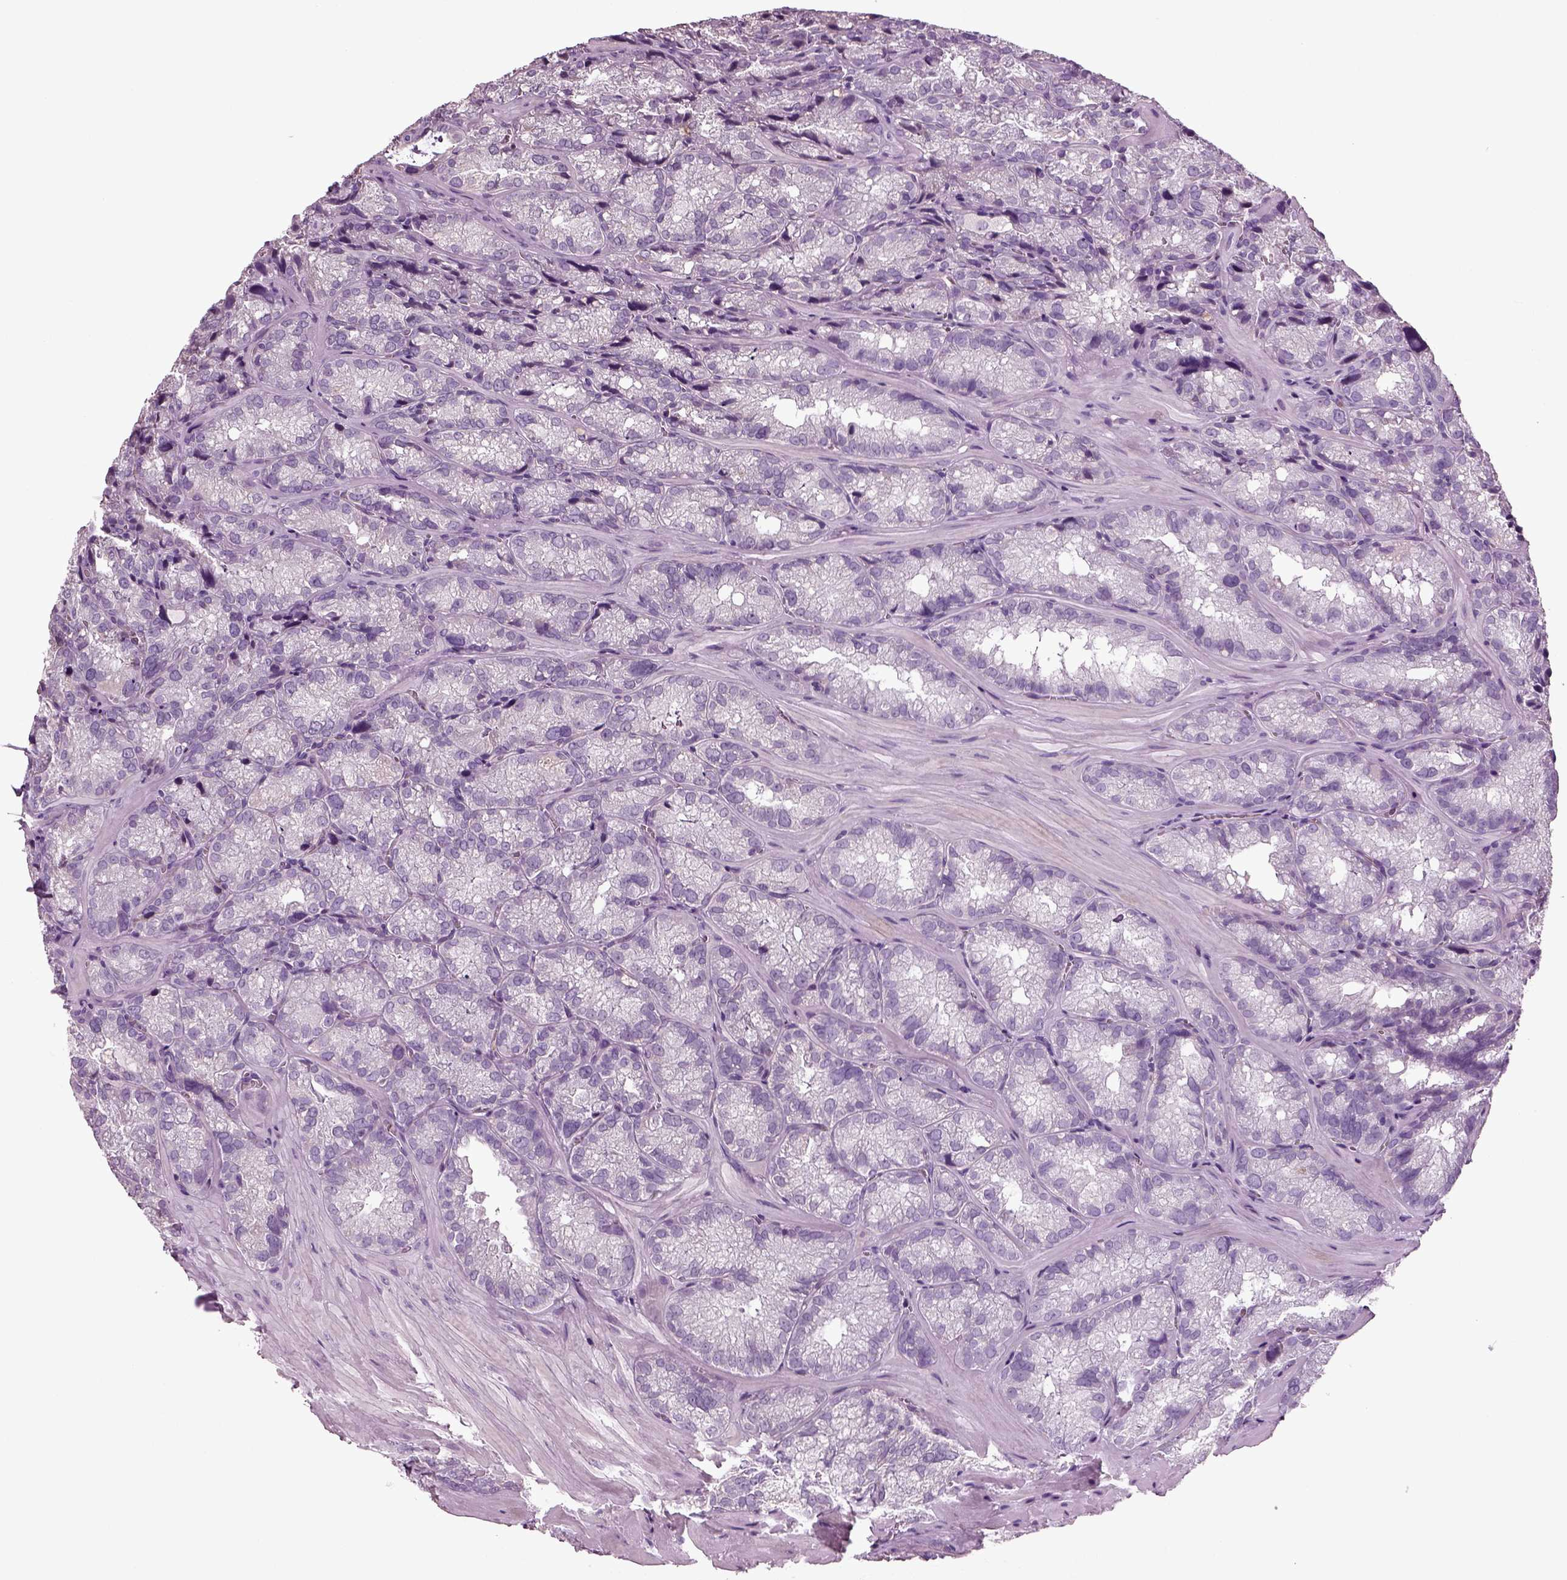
{"staining": {"intensity": "negative", "quantity": "none", "location": "none"}, "tissue": "seminal vesicle", "cell_type": "Glandular cells", "image_type": "normal", "snomed": [{"axis": "morphology", "description": "Normal tissue, NOS"}, {"axis": "topography", "description": "Seminal veicle"}], "caption": "This is an immunohistochemistry (IHC) image of unremarkable human seminal vesicle. There is no expression in glandular cells.", "gene": "DEFB118", "patient": {"sex": "male", "age": 57}}